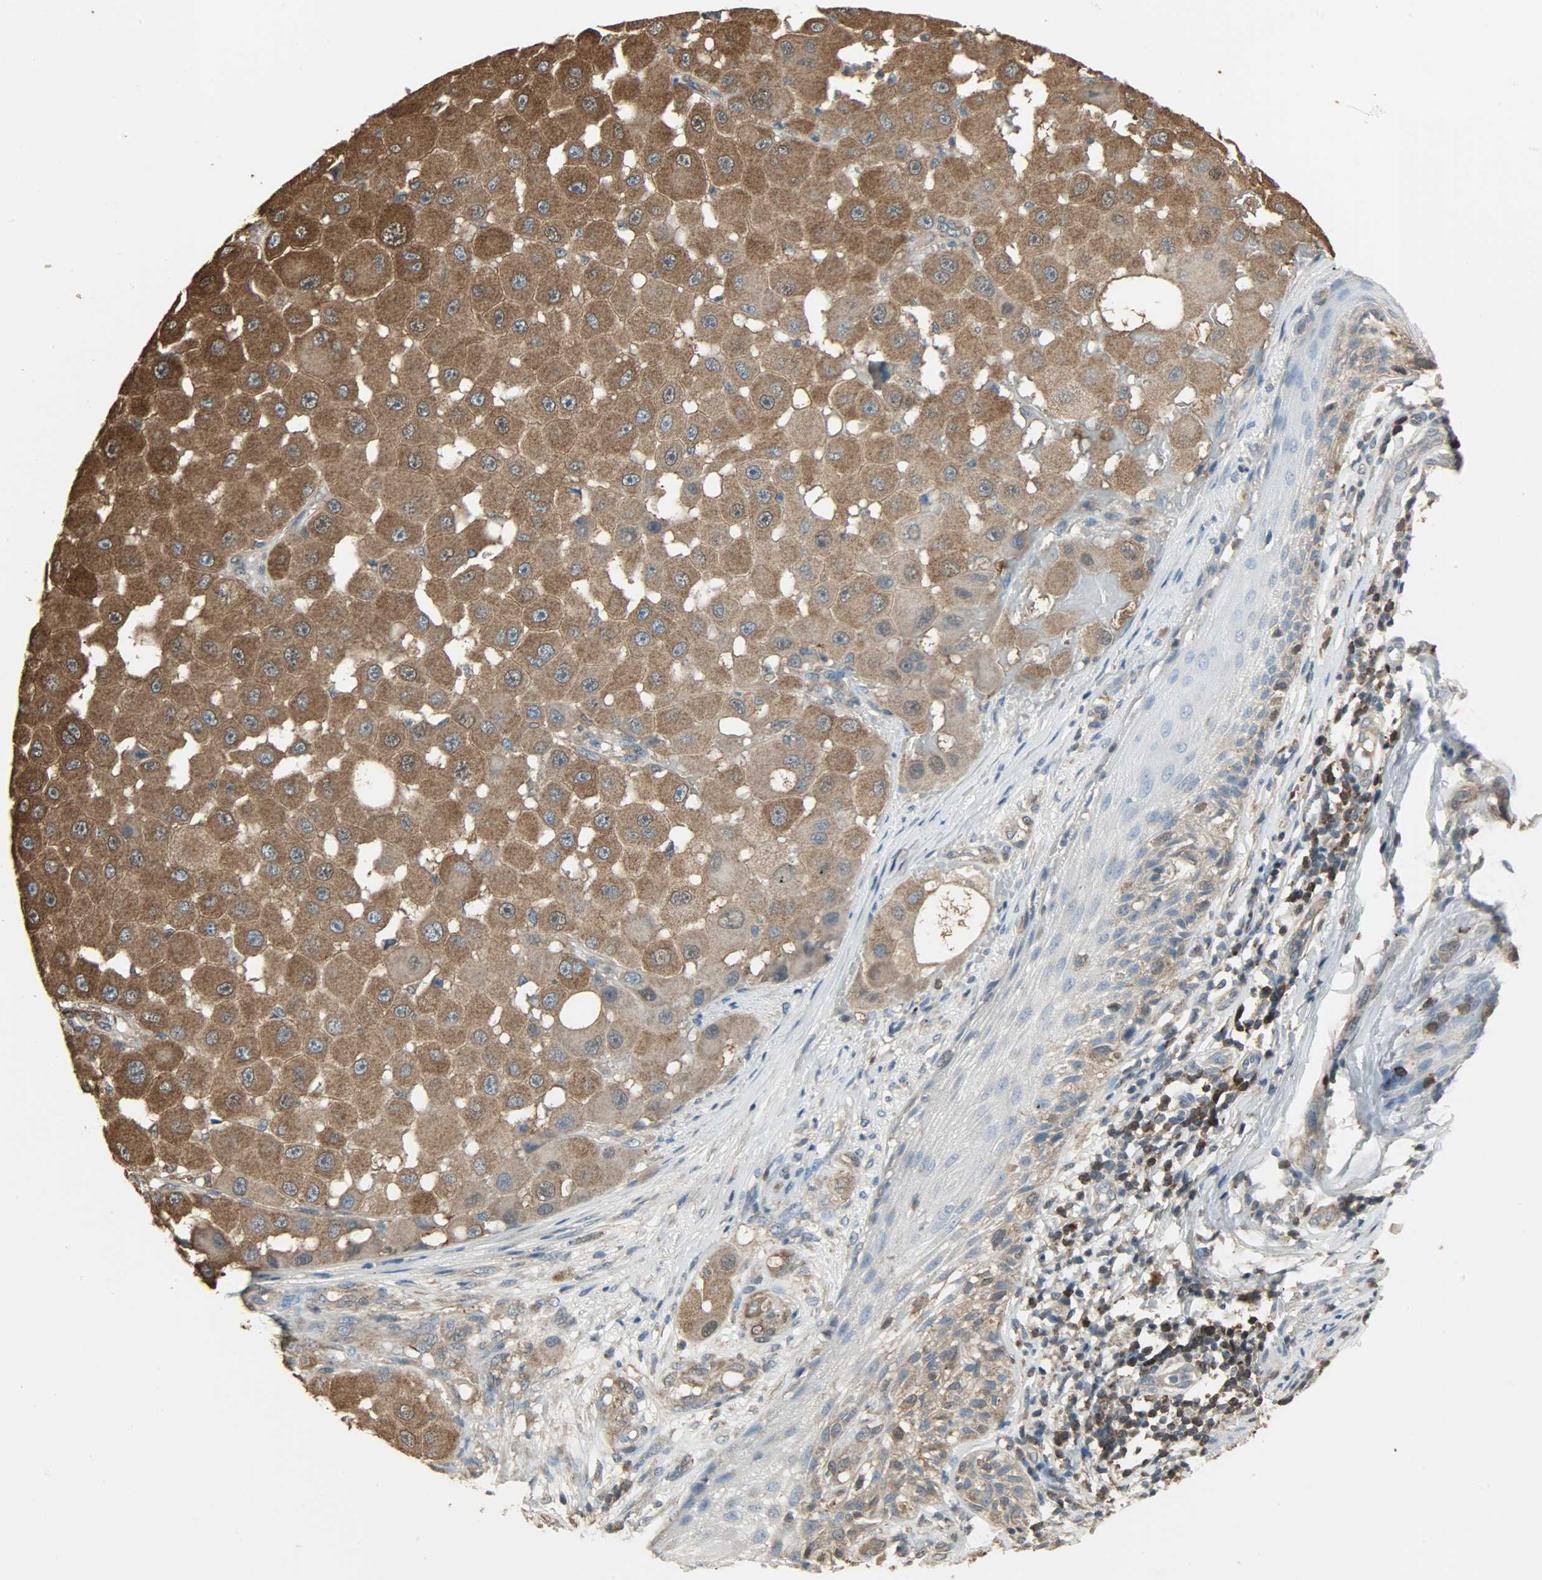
{"staining": {"intensity": "strong", "quantity": ">75%", "location": "cytoplasmic/membranous"}, "tissue": "melanoma", "cell_type": "Tumor cells", "image_type": "cancer", "snomed": [{"axis": "morphology", "description": "Malignant melanoma, NOS"}, {"axis": "topography", "description": "Skin"}], "caption": "Melanoma stained with immunohistochemistry exhibits strong cytoplasmic/membranous expression in about >75% of tumor cells. (brown staining indicates protein expression, while blue staining denotes nuclei).", "gene": "LDHB", "patient": {"sex": "female", "age": 81}}